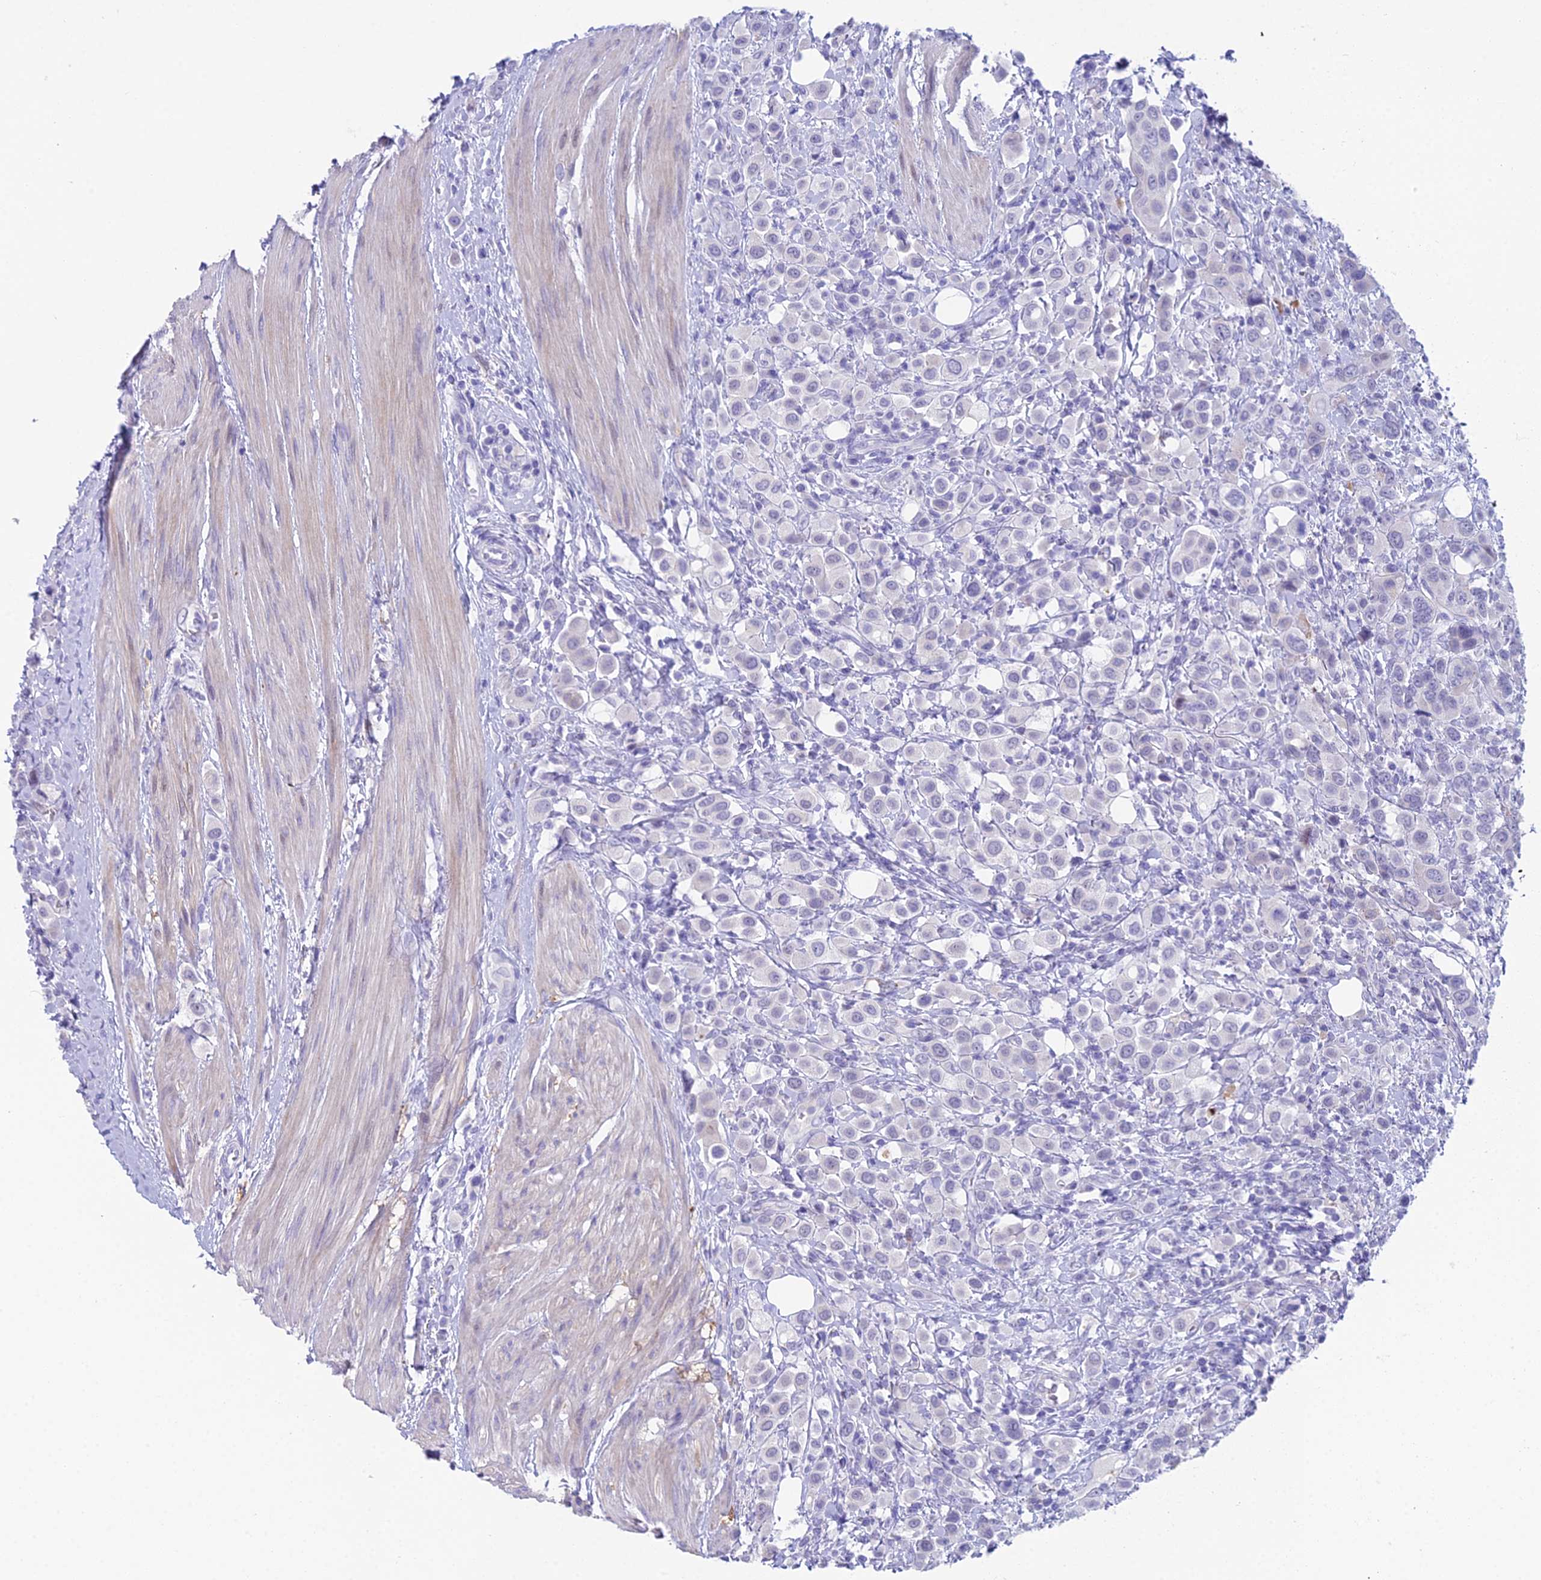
{"staining": {"intensity": "negative", "quantity": "none", "location": "none"}, "tissue": "urothelial cancer", "cell_type": "Tumor cells", "image_type": "cancer", "snomed": [{"axis": "morphology", "description": "Urothelial carcinoma, High grade"}, {"axis": "topography", "description": "Urinary bladder"}], "caption": "This micrograph is of high-grade urothelial carcinoma stained with IHC to label a protein in brown with the nuclei are counter-stained blue. There is no positivity in tumor cells. (Immunohistochemistry, brightfield microscopy, high magnification).", "gene": "CC2D2A", "patient": {"sex": "male", "age": 50}}